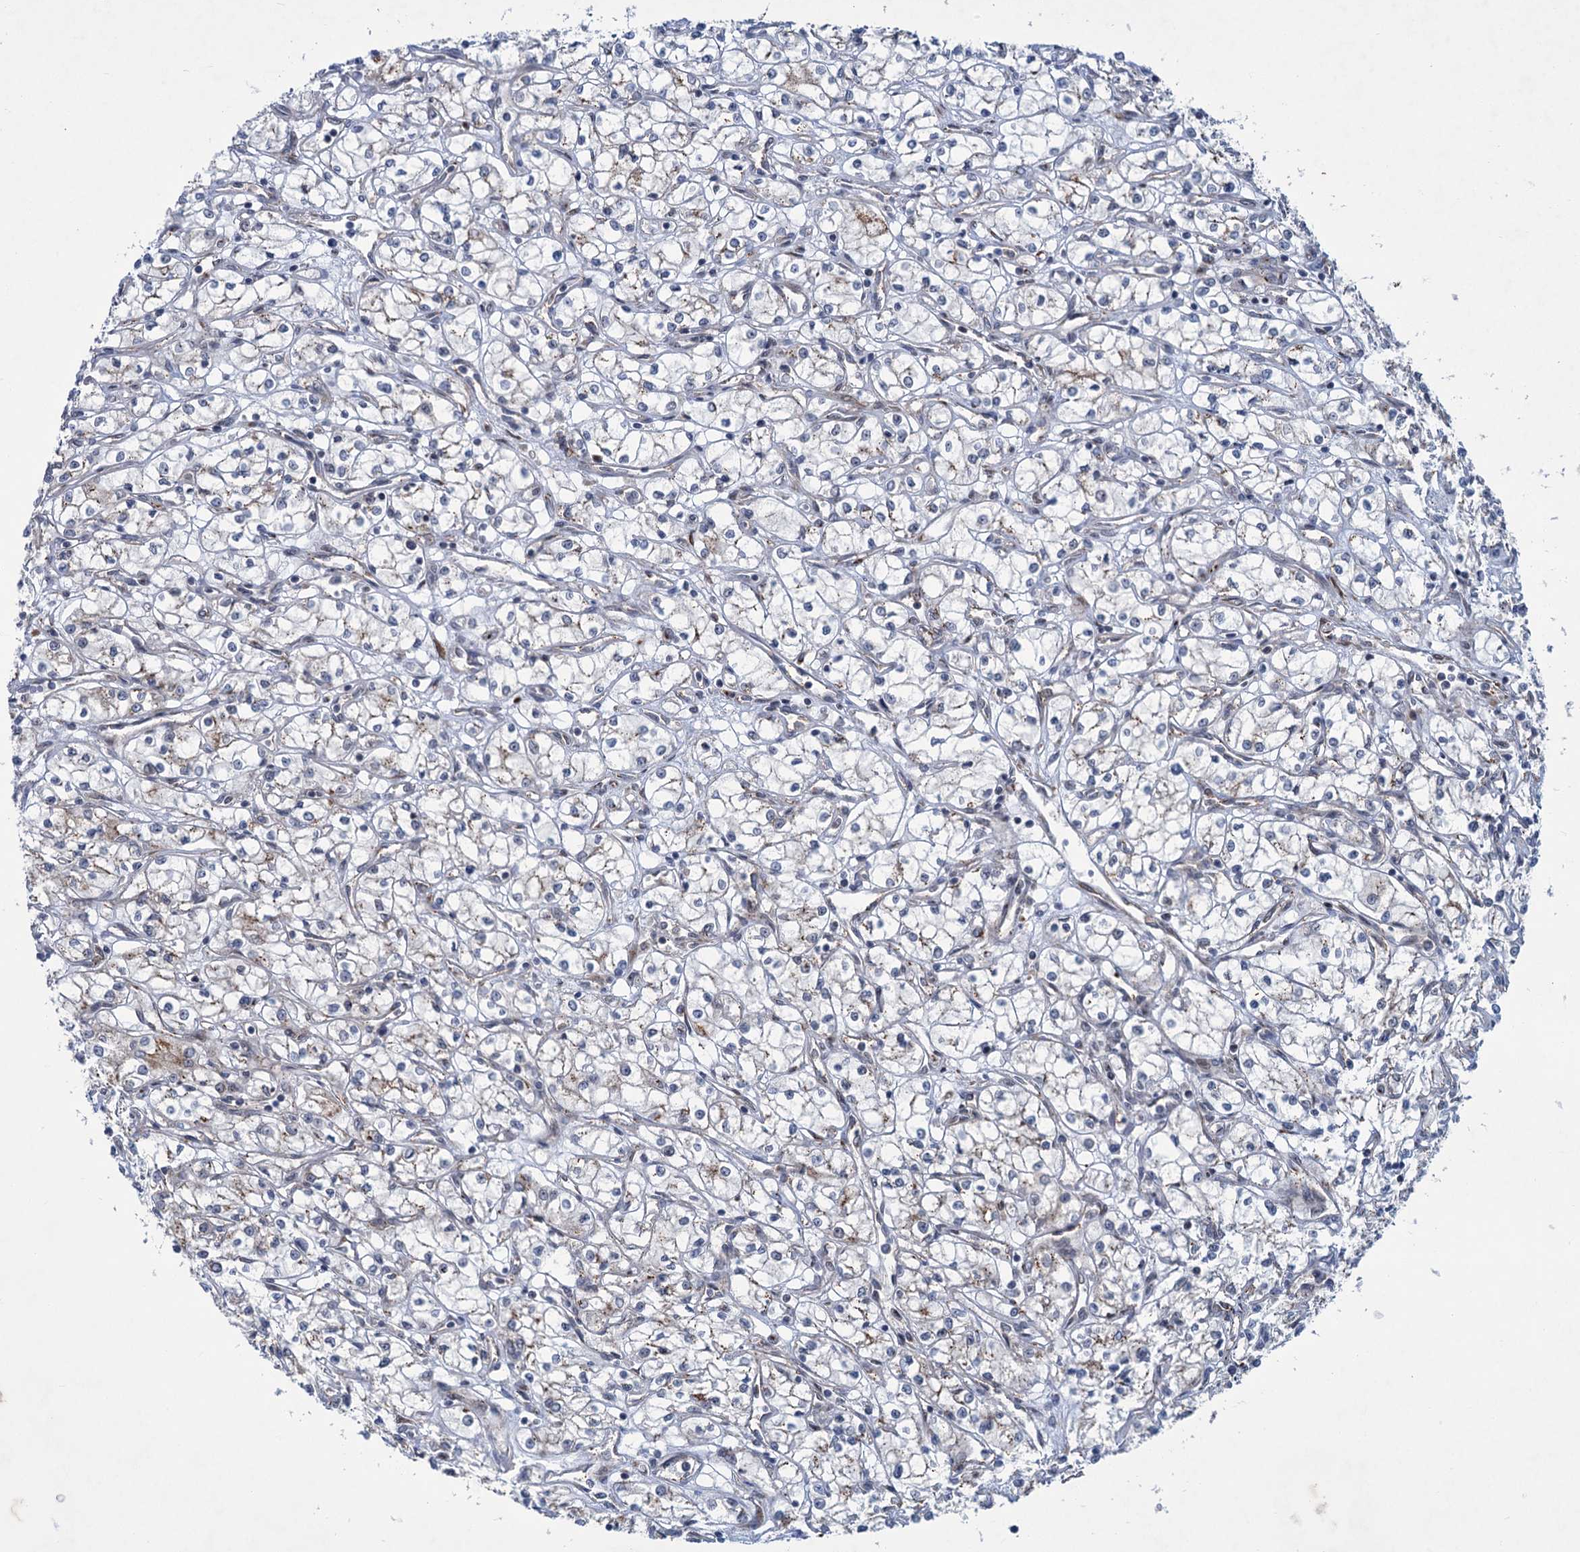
{"staining": {"intensity": "moderate", "quantity": "<25%", "location": "cytoplasmic/membranous"}, "tissue": "renal cancer", "cell_type": "Tumor cells", "image_type": "cancer", "snomed": [{"axis": "morphology", "description": "Adenocarcinoma, NOS"}, {"axis": "topography", "description": "Kidney"}], "caption": "Renal cancer (adenocarcinoma) stained with immunohistochemistry (IHC) reveals moderate cytoplasmic/membranous expression in approximately <25% of tumor cells.", "gene": "ELP4", "patient": {"sex": "male", "age": 59}}